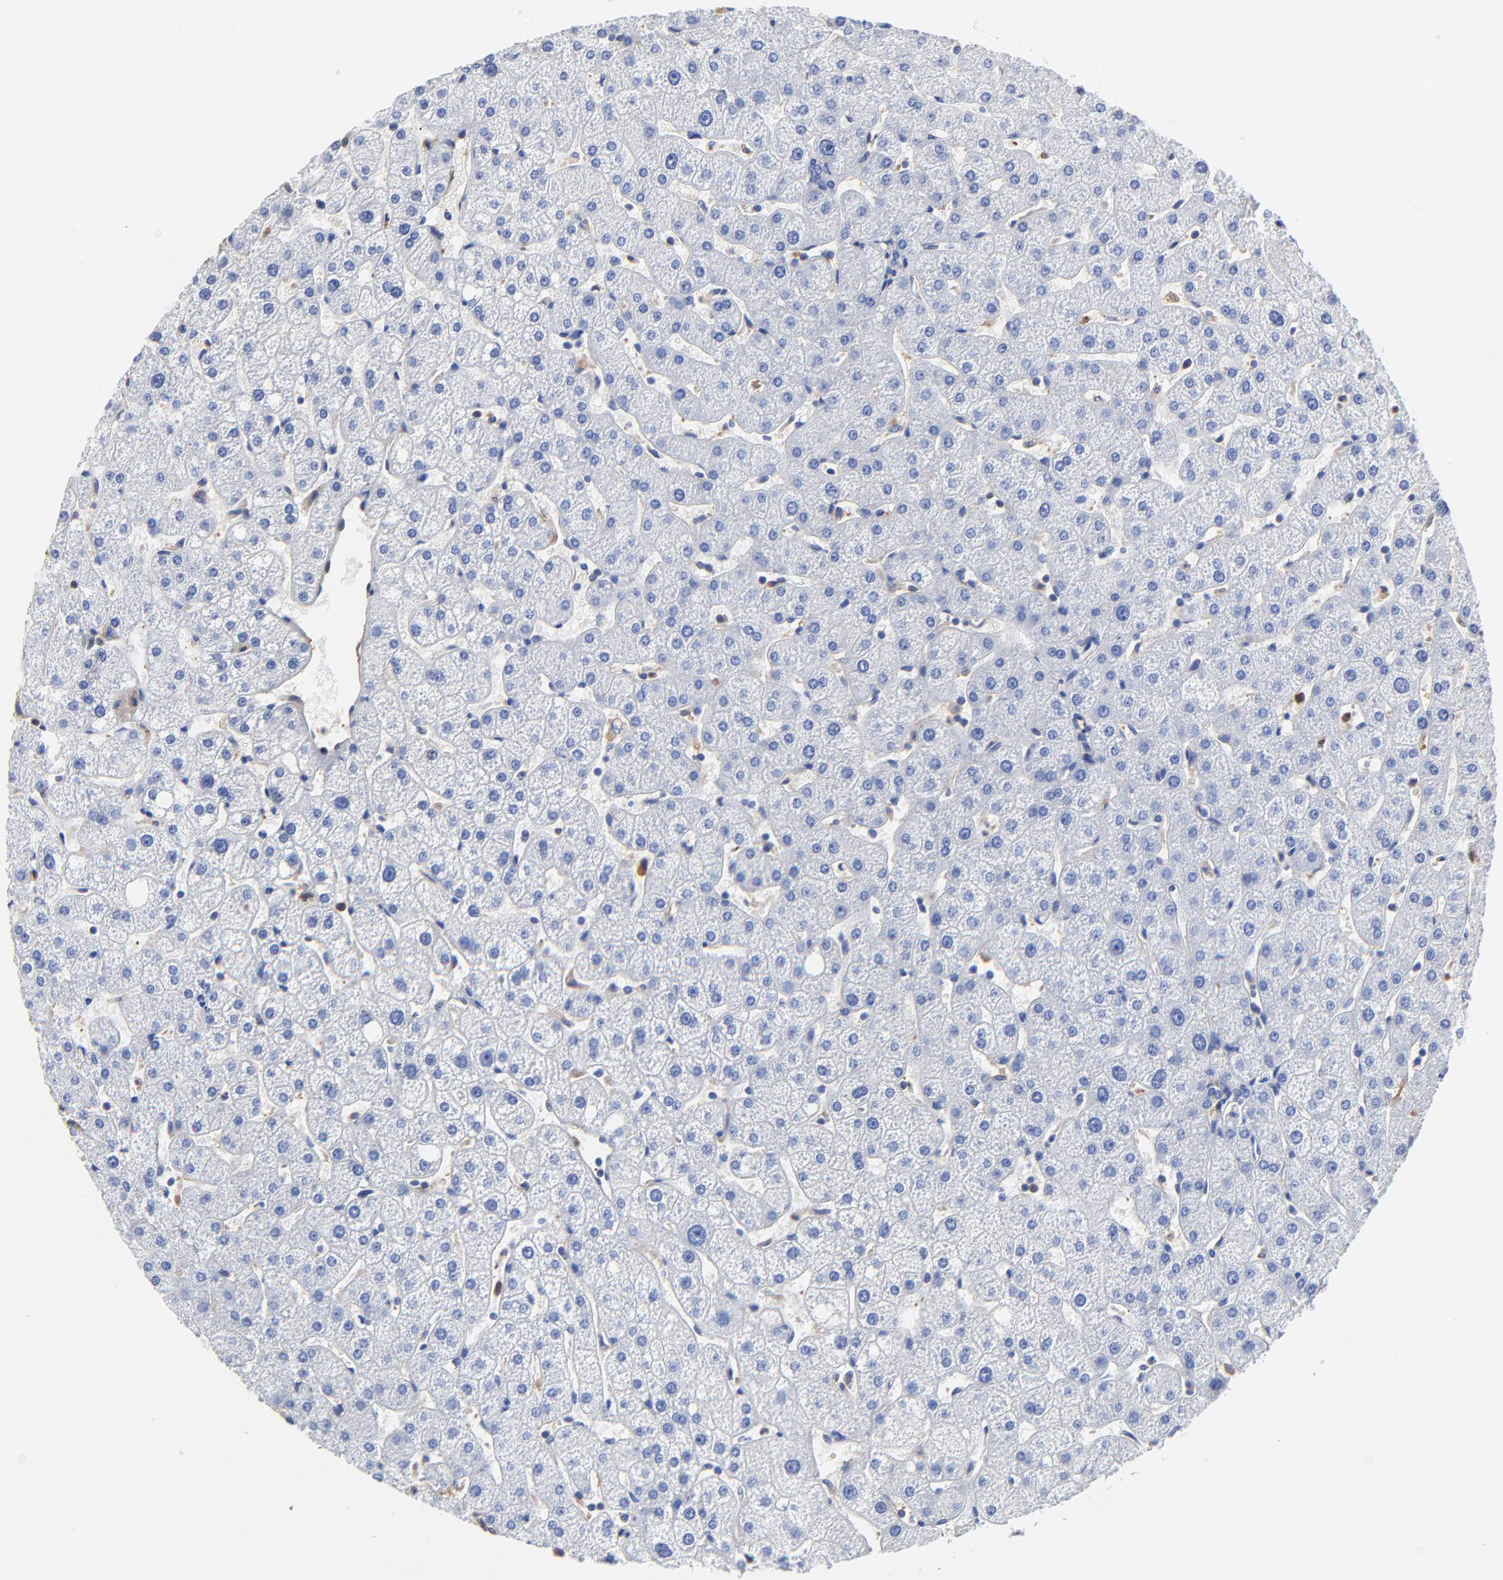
{"staining": {"intensity": "negative", "quantity": "none", "location": "none"}, "tissue": "liver", "cell_type": "Cholangiocytes", "image_type": "normal", "snomed": [{"axis": "morphology", "description": "Normal tissue, NOS"}, {"axis": "topography", "description": "Liver"}], "caption": "This is a photomicrograph of immunohistochemistry staining of benign liver, which shows no staining in cholangiocytes.", "gene": "TAGLN2", "patient": {"sex": "male", "age": 67}}